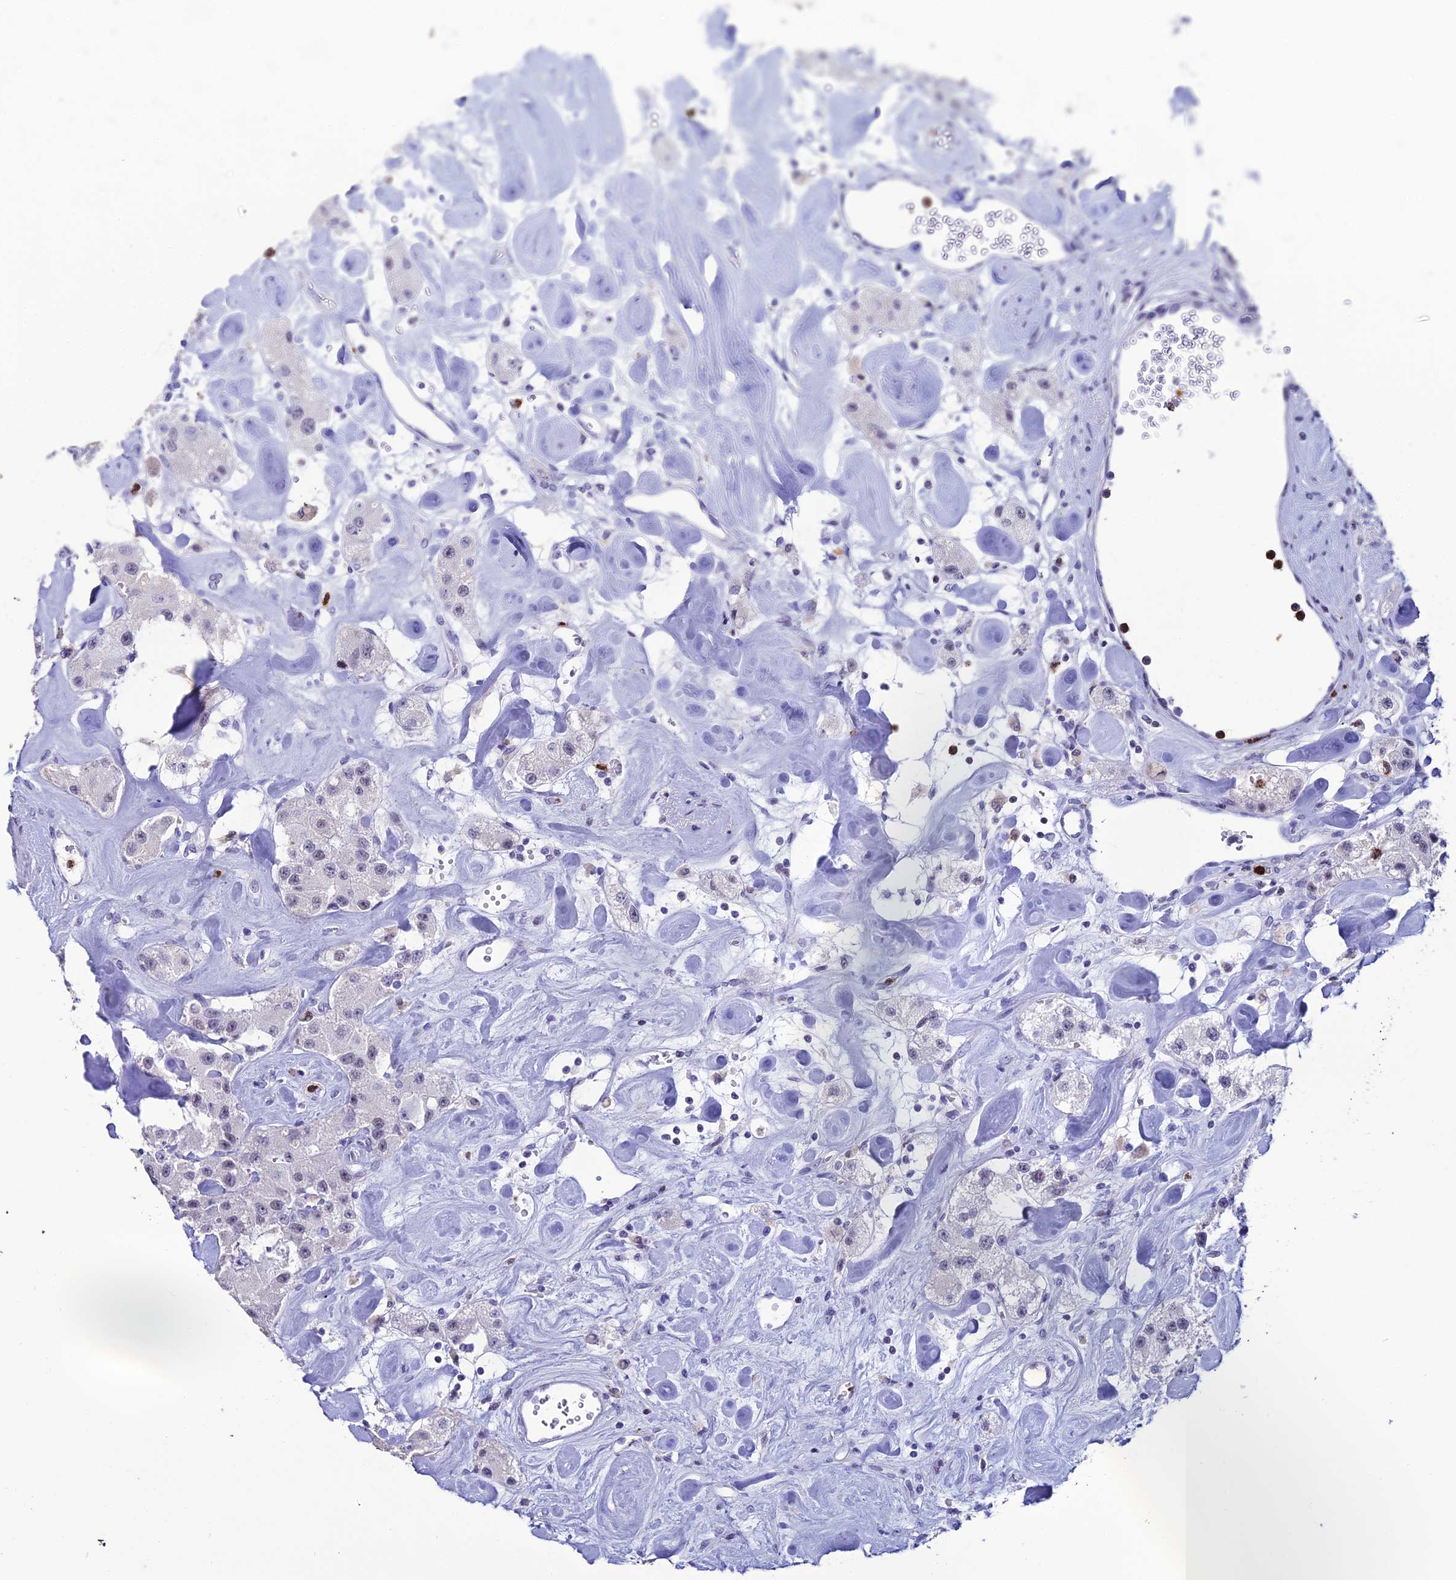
{"staining": {"intensity": "negative", "quantity": "none", "location": "none"}, "tissue": "carcinoid", "cell_type": "Tumor cells", "image_type": "cancer", "snomed": [{"axis": "morphology", "description": "Carcinoid, malignant, NOS"}, {"axis": "topography", "description": "Pancreas"}], "caption": "Immunohistochemistry (IHC) histopathology image of malignant carcinoid stained for a protein (brown), which reveals no positivity in tumor cells.", "gene": "MFSD2B", "patient": {"sex": "male", "age": 41}}